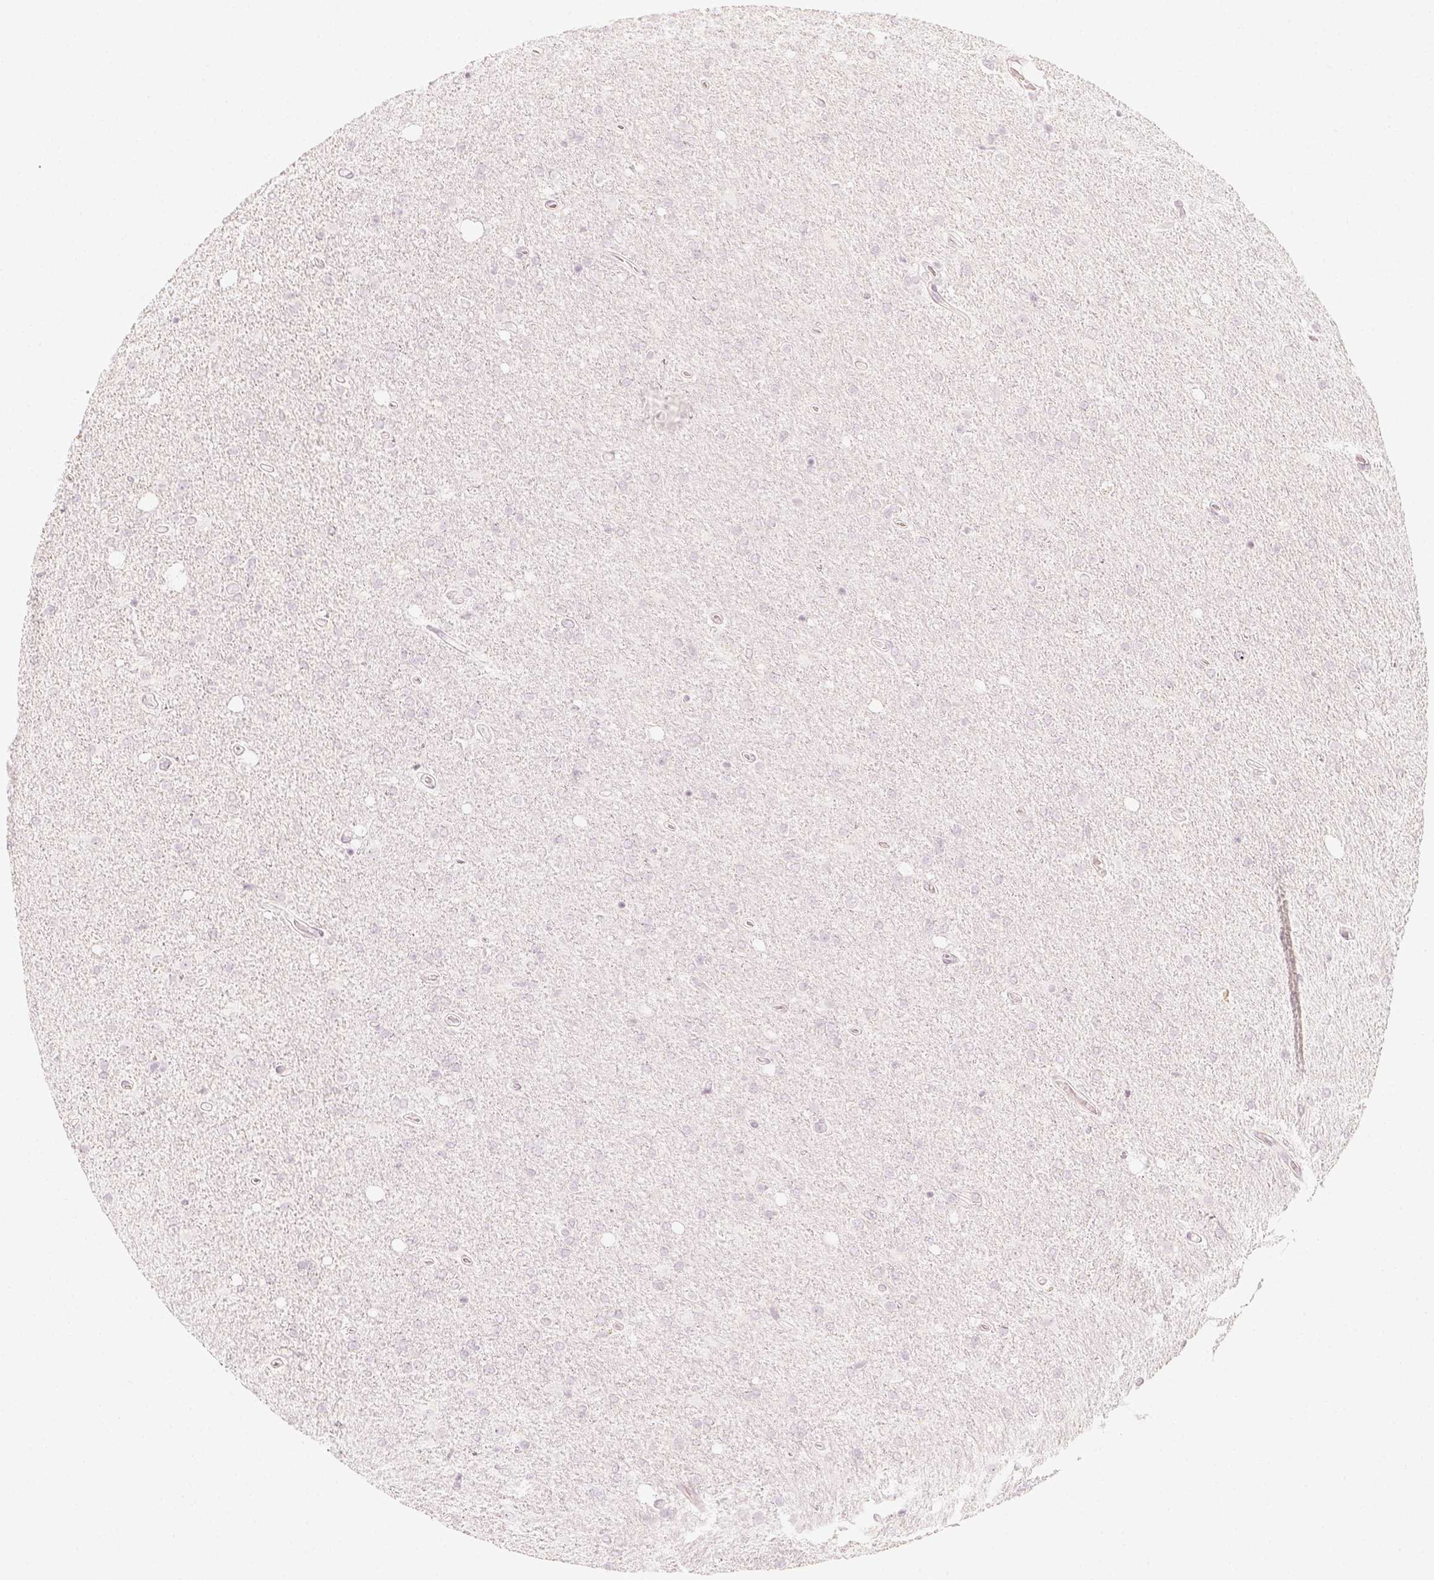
{"staining": {"intensity": "negative", "quantity": "none", "location": "none"}, "tissue": "glioma", "cell_type": "Tumor cells", "image_type": "cancer", "snomed": [{"axis": "morphology", "description": "Glioma, malignant, High grade"}, {"axis": "topography", "description": "Cerebral cortex"}], "caption": "This is an IHC image of human malignant glioma (high-grade). There is no positivity in tumor cells.", "gene": "KRT25", "patient": {"sex": "male", "age": 70}}